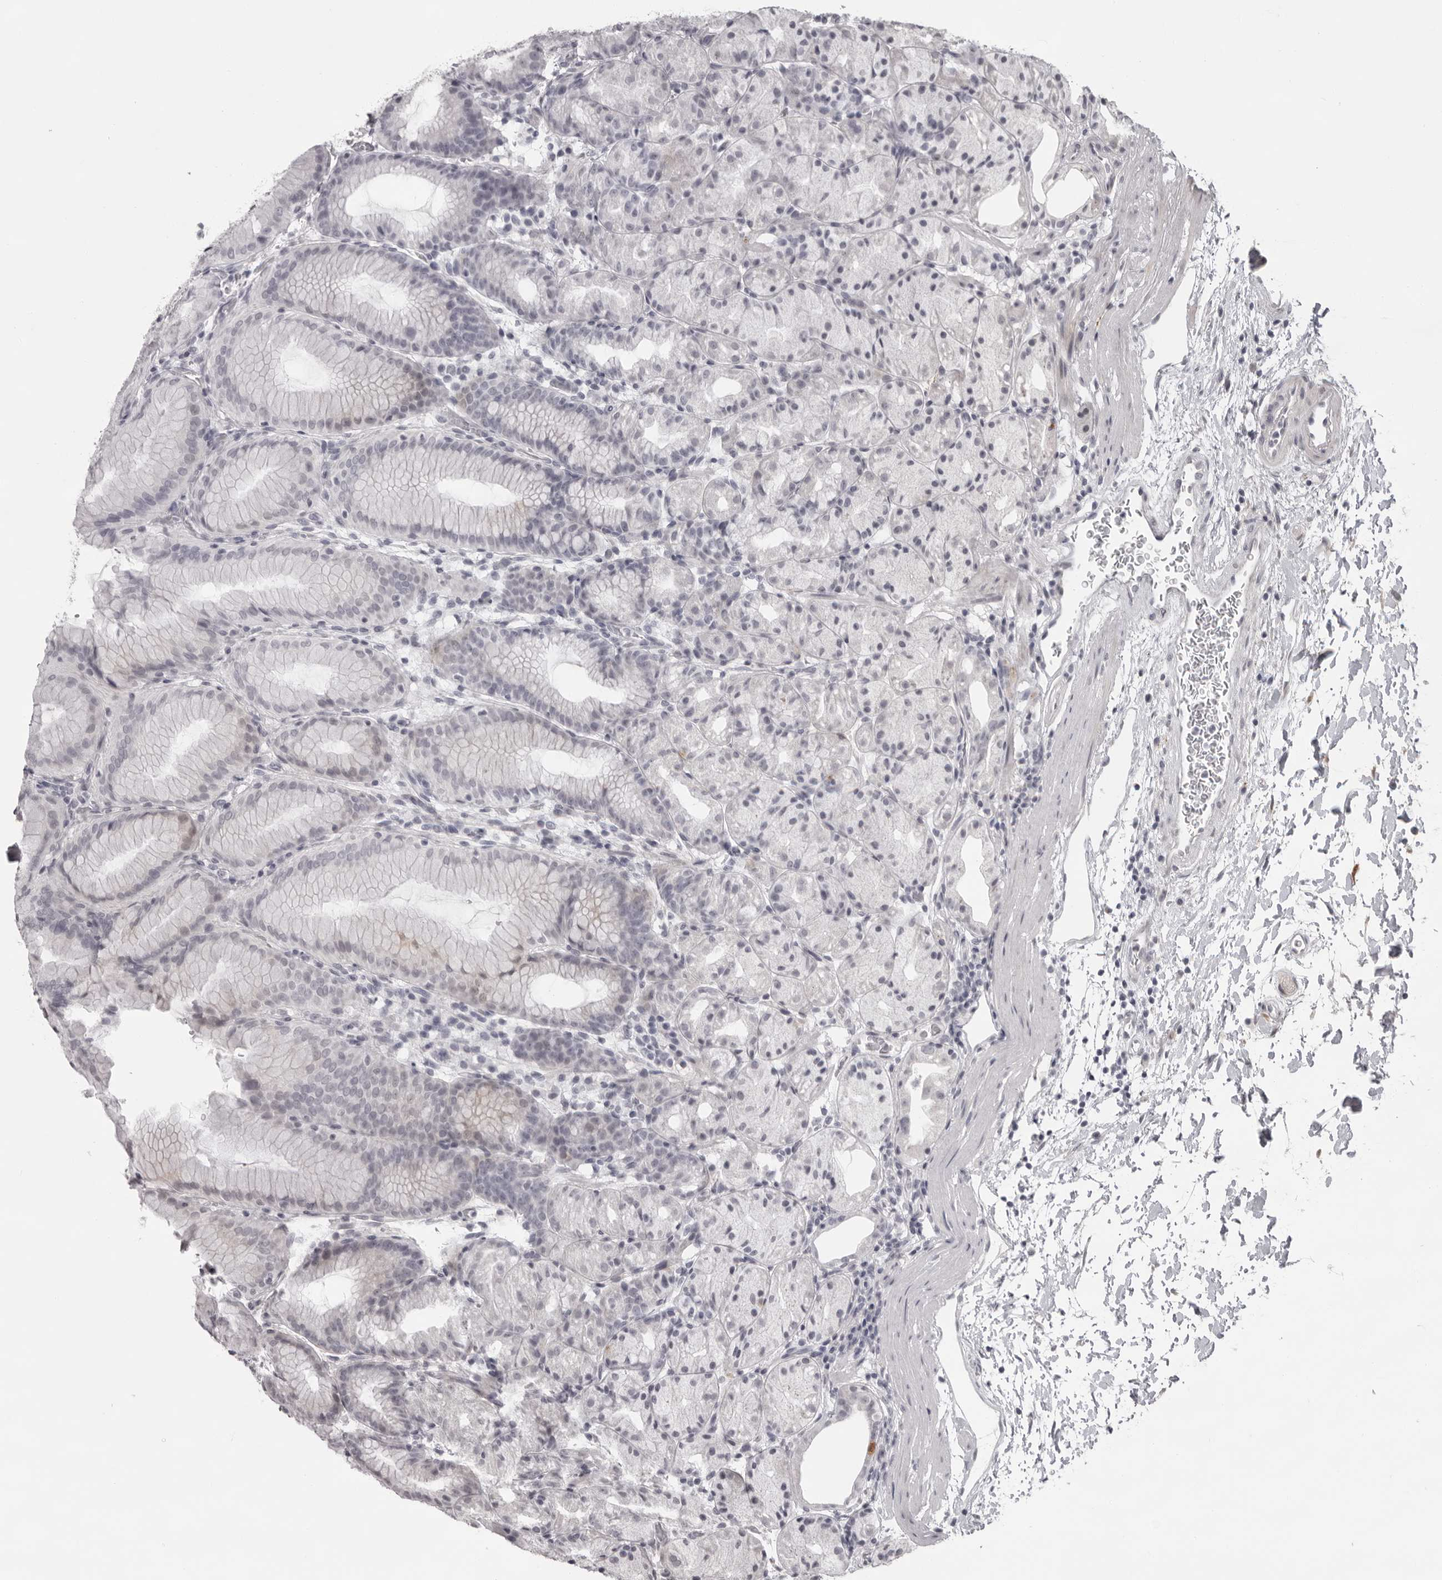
{"staining": {"intensity": "moderate", "quantity": "<25%", "location": "cytoplasmic/membranous"}, "tissue": "stomach", "cell_type": "Glandular cells", "image_type": "normal", "snomed": [{"axis": "morphology", "description": "Normal tissue, NOS"}, {"axis": "topography", "description": "Stomach, upper"}], "caption": "Immunohistochemical staining of benign human stomach exhibits moderate cytoplasmic/membranous protein positivity in approximately <25% of glandular cells. The staining was performed using DAB to visualize the protein expression in brown, while the nuclei were stained in blue with hematoxylin (Magnification: 20x).", "gene": "NUDT18", "patient": {"sex": "male", "age": 48}}